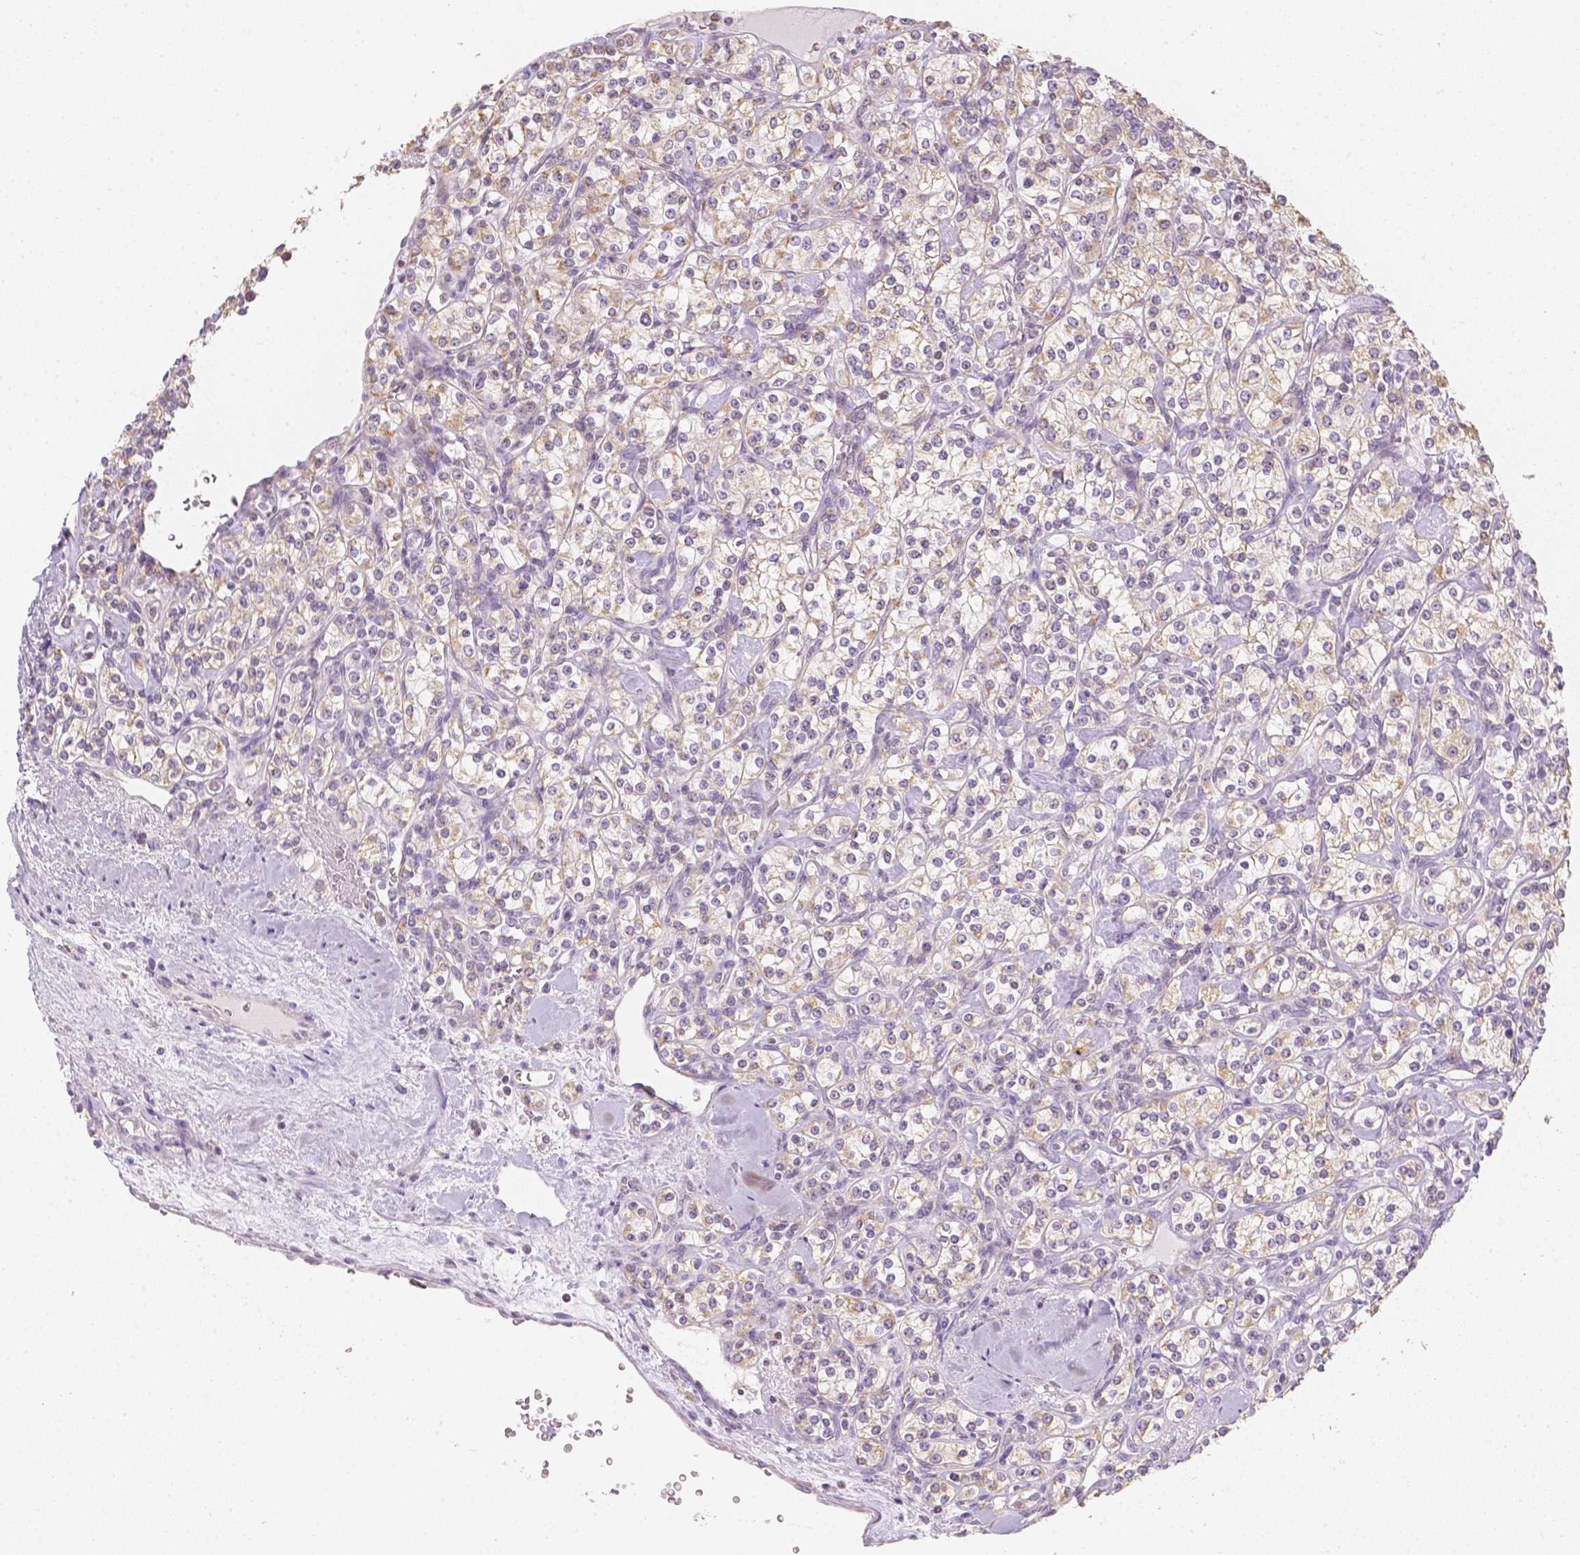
{"staining": {"intensity": "weak", "quantity": ">75%", "location": "cytoplasmic/membranous"}, "tissue": "renal cancer", "cell_type": "Tumor cells", "image_type": "cancer", "snomed": [{"axis": "morphology", "description": "Adenocarcinoma, NOS"}, {"axis": "topography", "description": "Kidney"}], "caption": "Renal cancer tissue displays weak cytoplasmic/membranous positivity in approximately >75% of tumor cells", "gene": "NVL", "patient": {"sex": "male", "age": 77}}